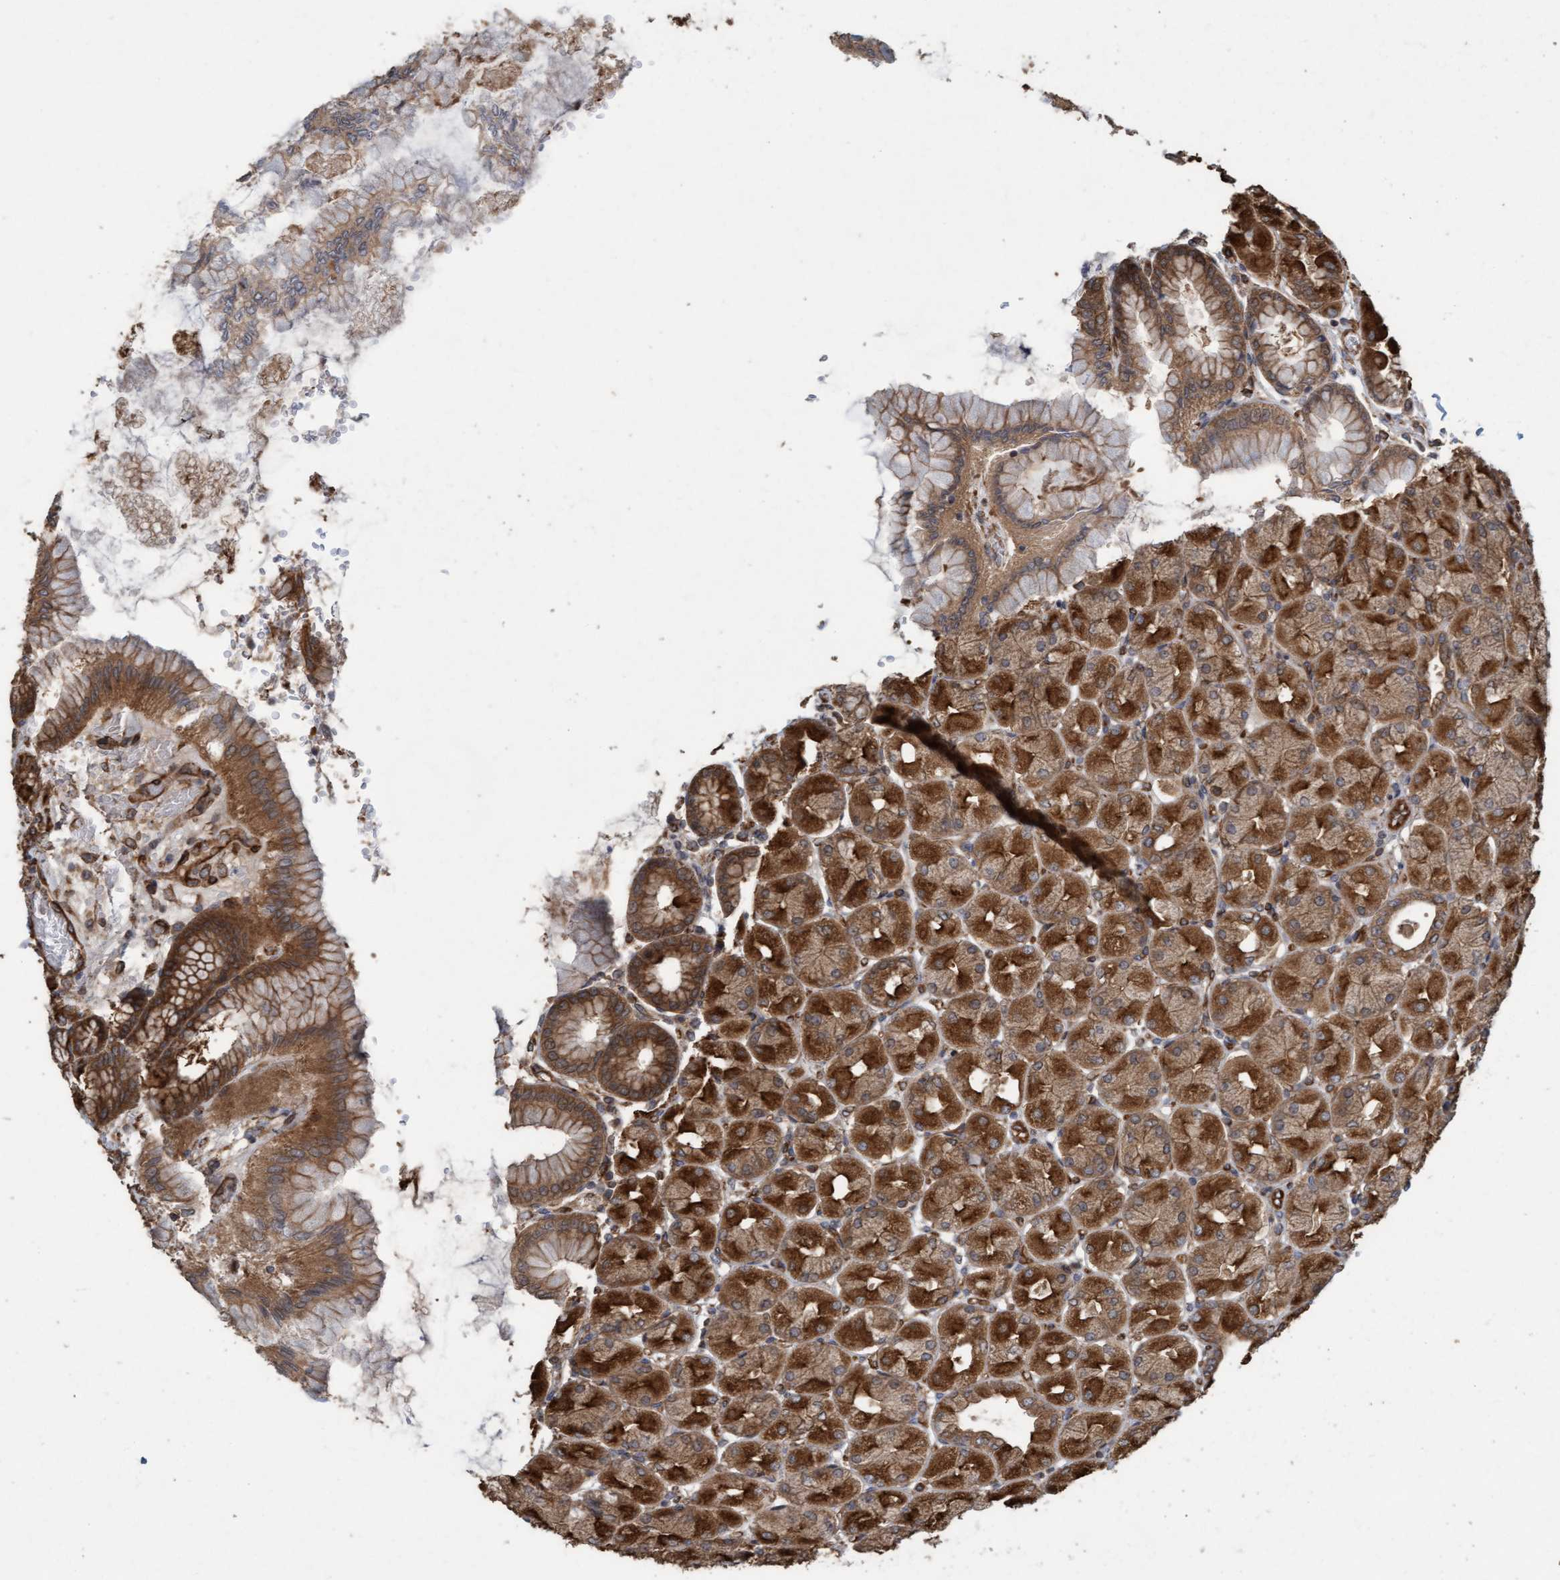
{"staining": {"intensity": "strong", "quantity": ">75%", "location": "cytoplasmic/membranous"}, "tissue": "stomach", "cell_type": "Glandular cells", "image_type": "normal", "snomed": [{"axis": "morphology", "description": "Normal tissue, NOS"}, {"axis": "topography", "description": "Stomach, upper"}], "caption": "Stomach stained with immunohistochemistry demonstrates strong cytoplasmic/membranous expression in approximately >75% of glandular cells. Using DAB (brown) and hematoxylin (blue) stains, captured at high magnification using brightfield microscopy.", "gene": "CDC42EP4", "patient": {"sex": "female", "age": 56}}